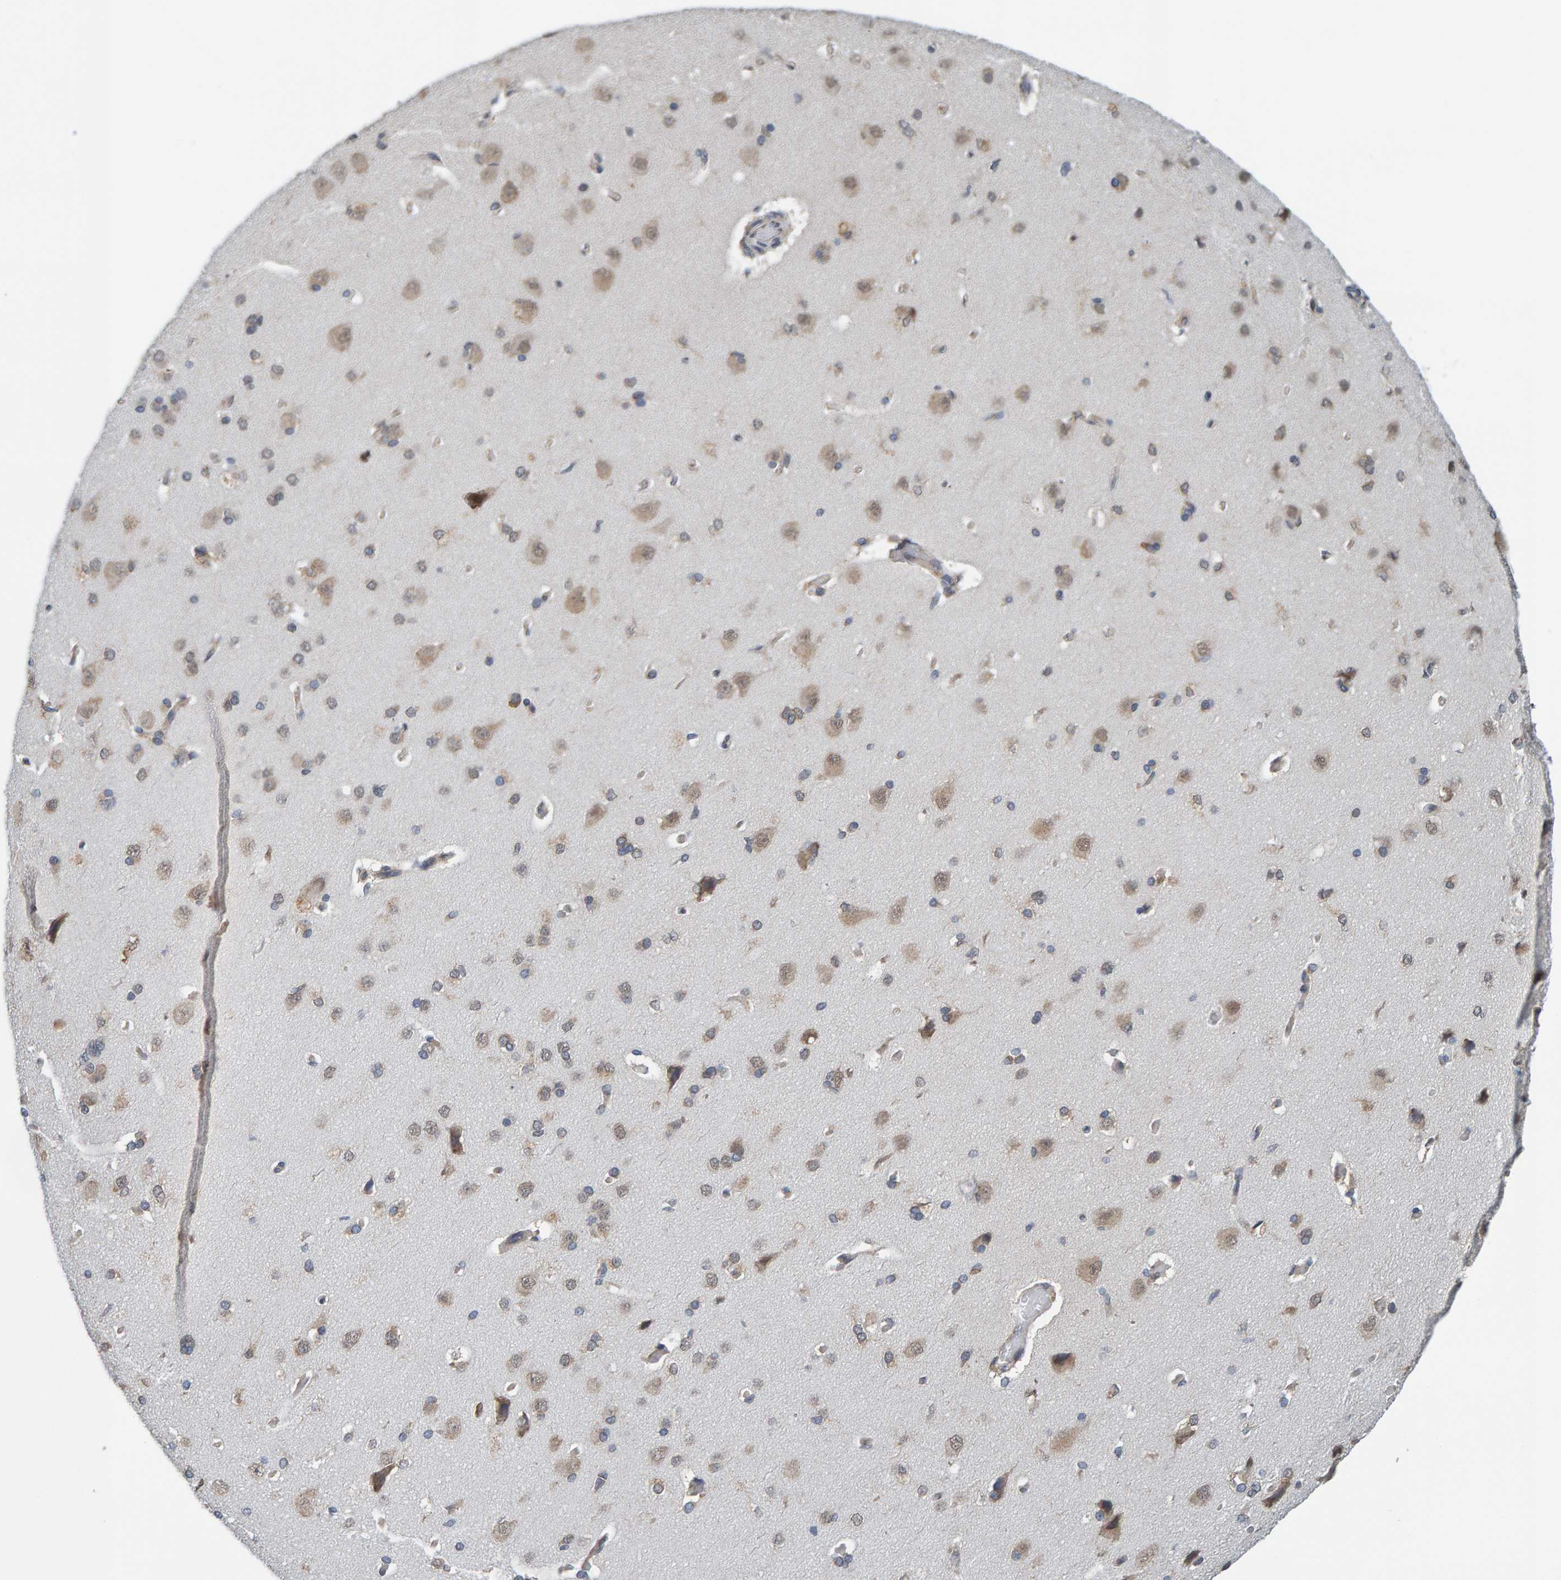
{"staining": {"intensity": "negative", "quantity": "none", "location": "none"}, "tissue": "cerebral cortex", "cell_type": "Endothelial cells", "image_type": "normal", "snomed": [{"axis": "morphology", "description": "Normal tissue, NOS"}, {"axis": "topography", "description": "Cerebral cortex"}], "caption": "Endothelial cells show no significant positivity in normal cerebral cortex. The staining is performed using DAB (3,3'-diaminobenzidine) brown chromogen with nuclei counter-stained in using hematoxylin.", "gene": "SCRN2", "patient": {"sex": "male", "age": 62}}